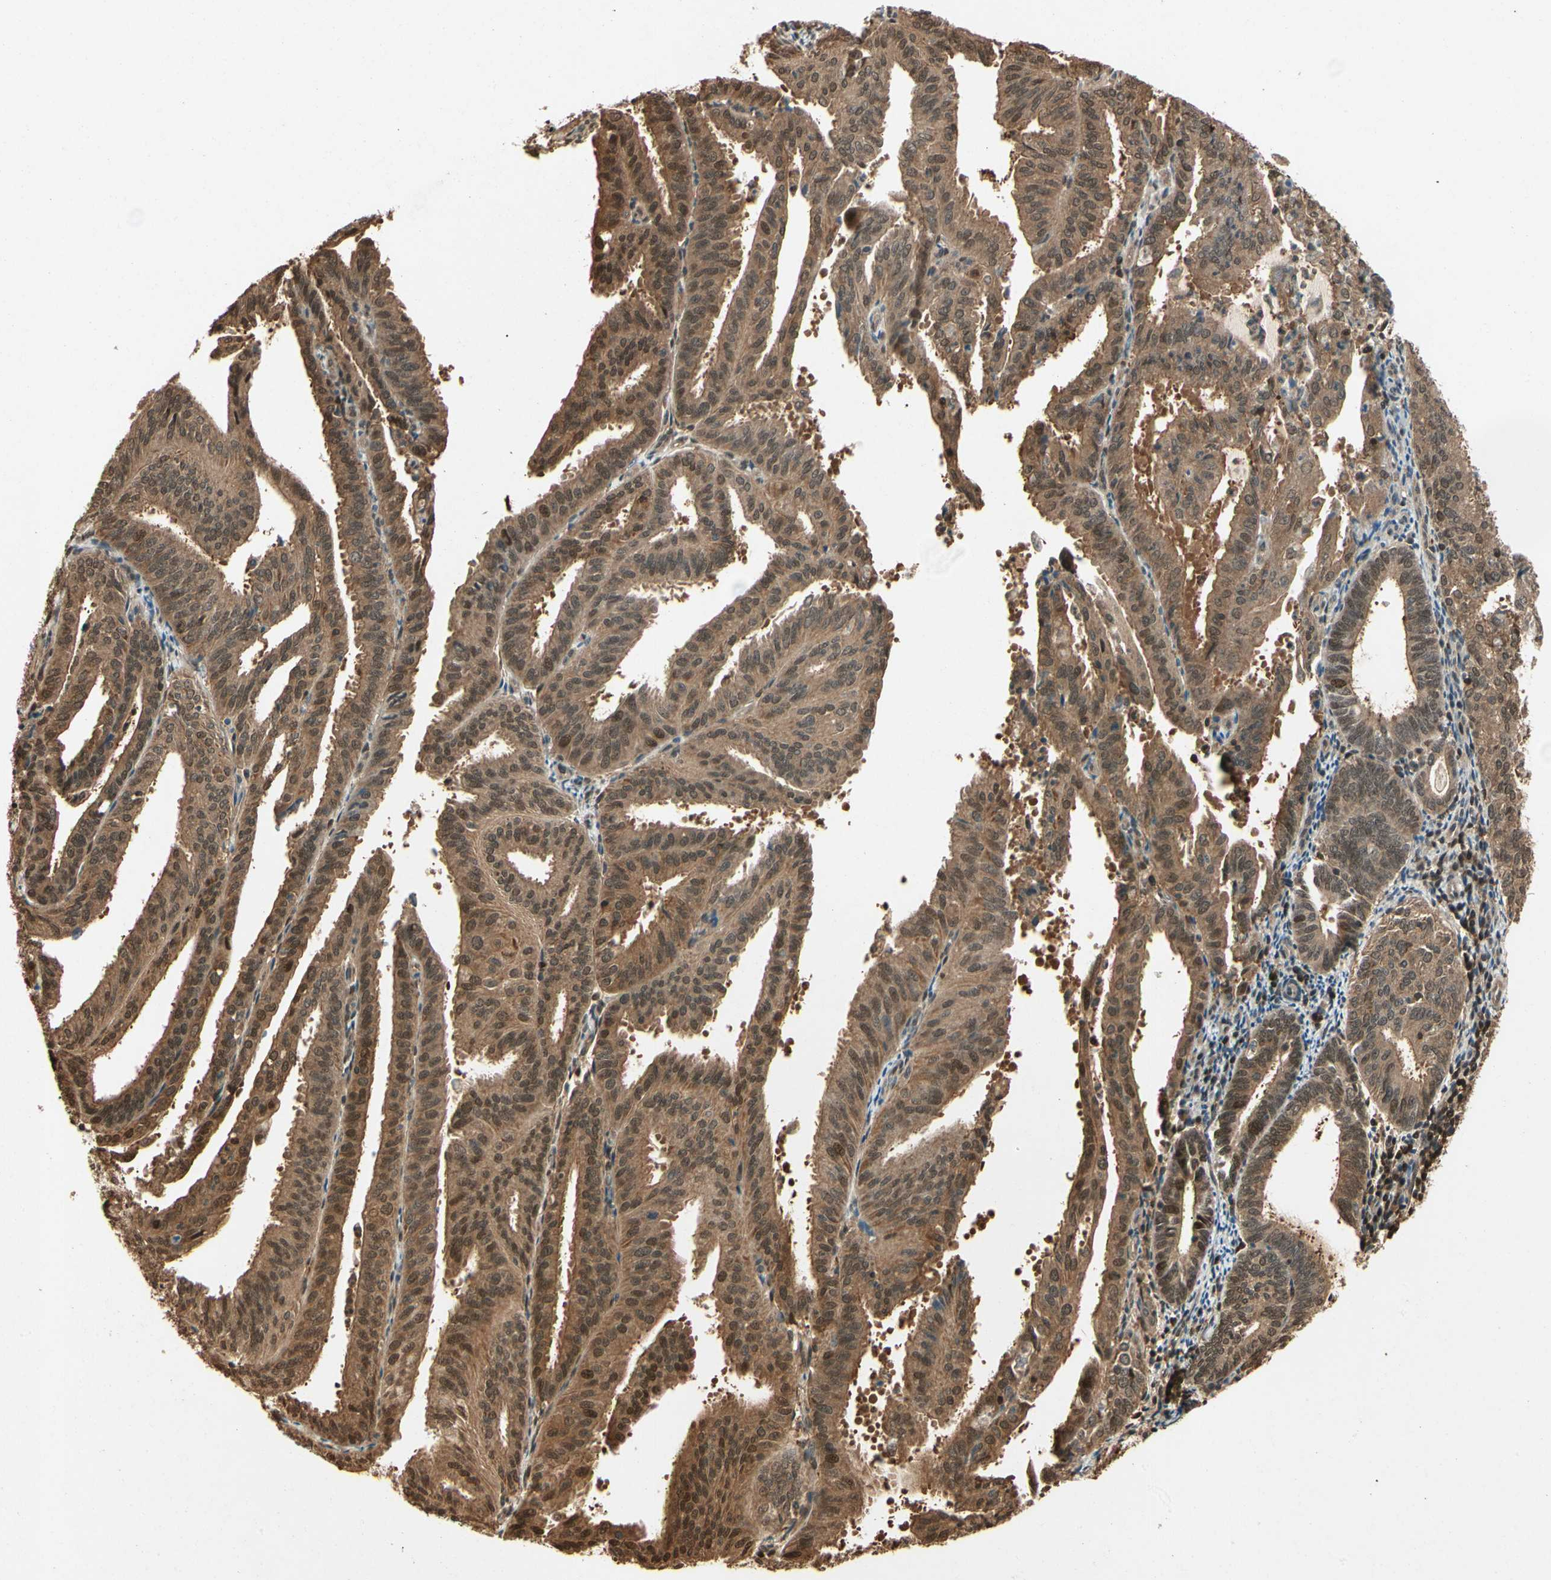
{"staining": {"intensity": "moderate", "quantity": ">75%", "location": "cytoplasmic/membranous,nuclear"}, "tissue": "endometrial cancer", "cell_type": "Tumor cells", "image_type": "cancer", "snomed": [{"axis": "morphology", "description": "Adenocarcinoma, NOS"}, {"axis": "topography", "description": "Uterus"}], "caption": "The immunohistochemical stain shows moderate cytoplasmic/membranous and nuclear positivity in tumor cells of endometrial cancer tissue. (brown staining indicates protein expression, while blue staining denotes nuclei).", "gene": "YWHAQ", "patient": {"sex": "female", "age": 60}}